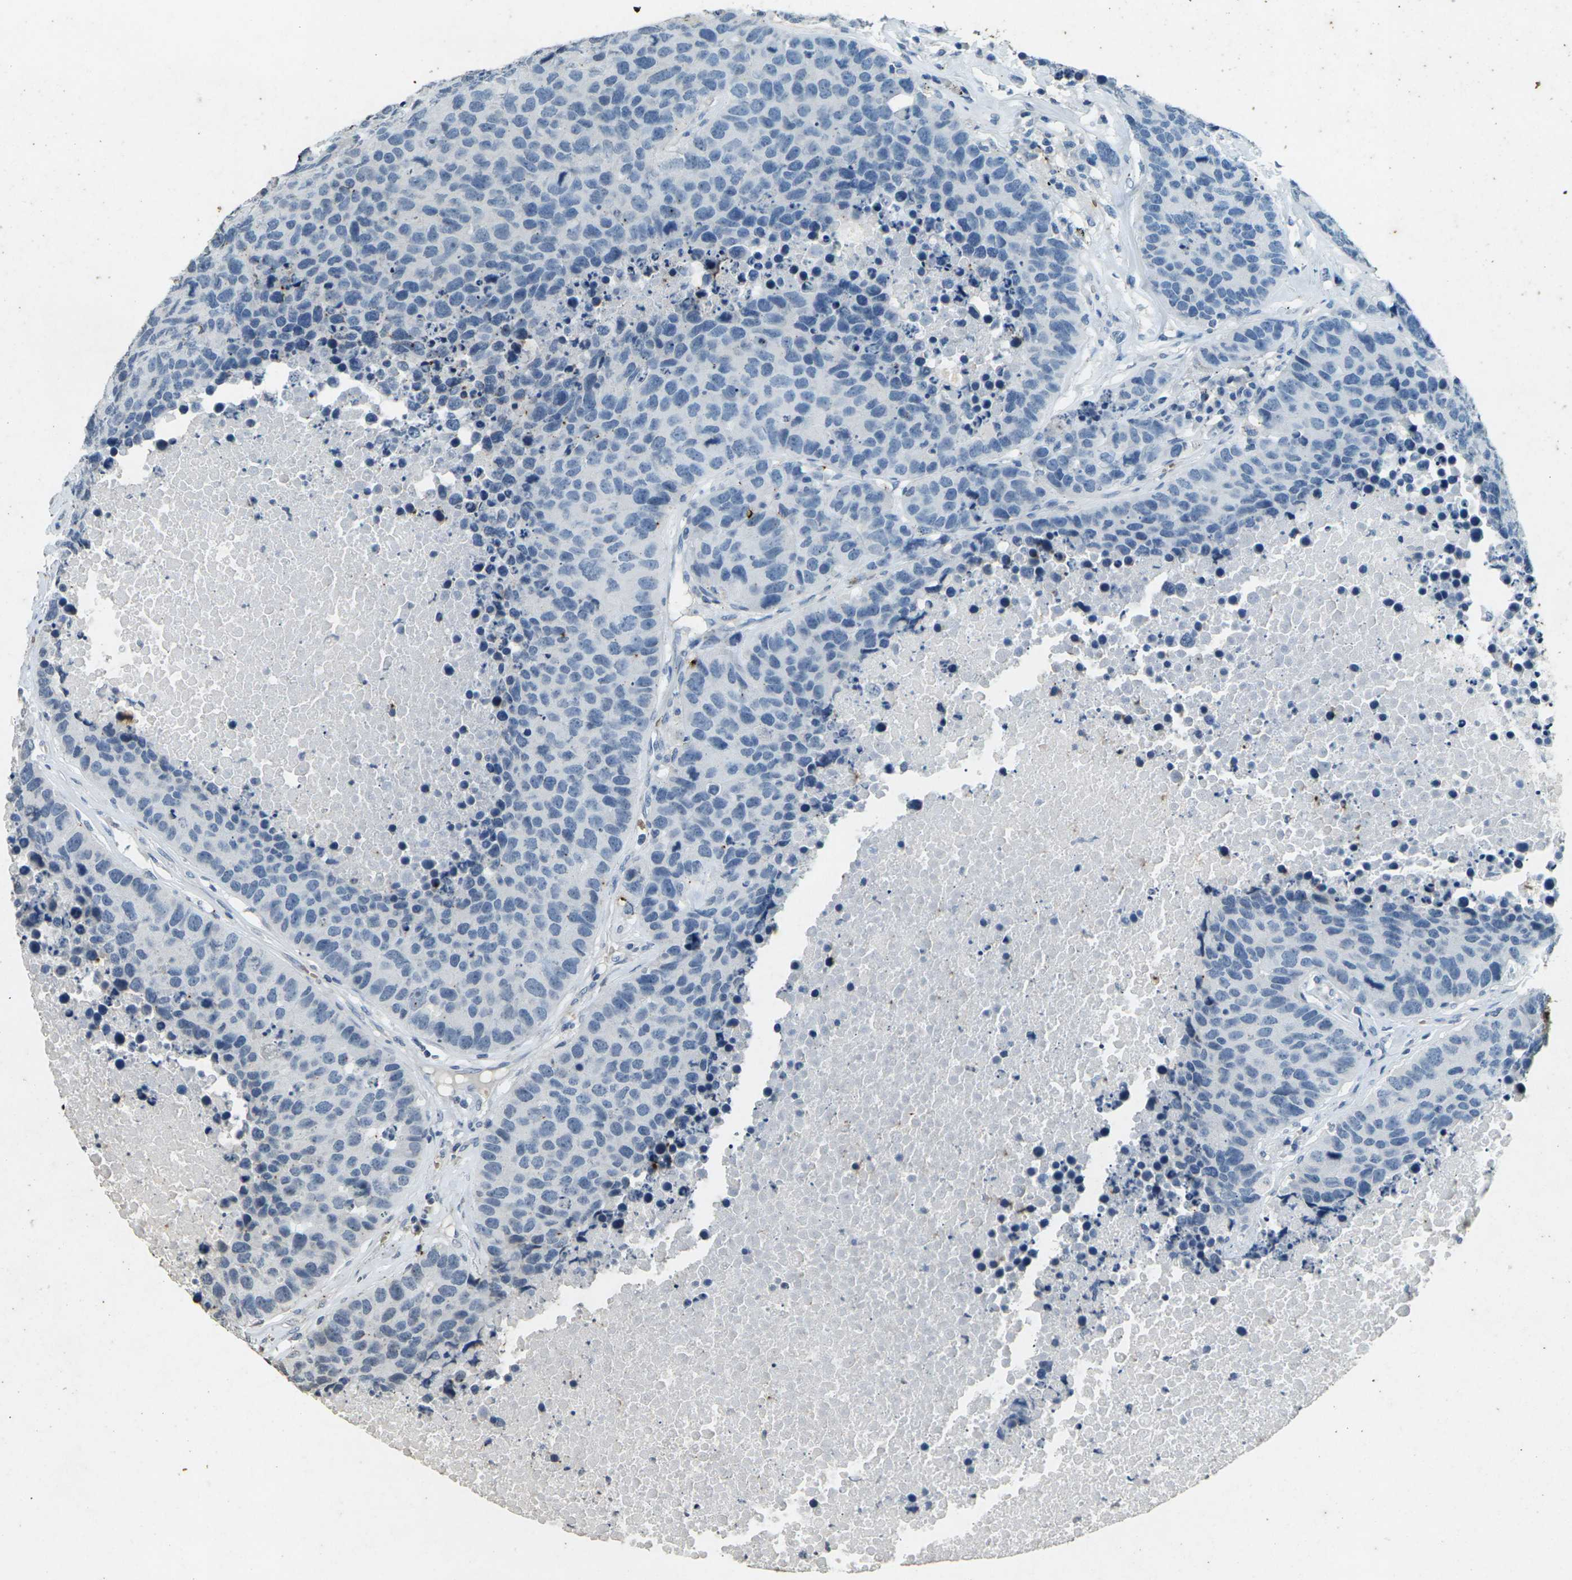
{"staining": {"intensity": "negative", "quantity": "none", "location": "none"}, "tissue": "carcinoid", "cell_type": "Tumor cells", "image_type": "cancer", "snomed": [{"axis": "morphology", "description": "Carcinoid, malignant, NOS"}, {"axis": "topography", "description": "Lung"}], "caption": "This is an IHC histopathology image of carcinoid. There is no expression in tumor cells.", "gene": "HBB", "patient": {"sex": "male", "age": 60}}